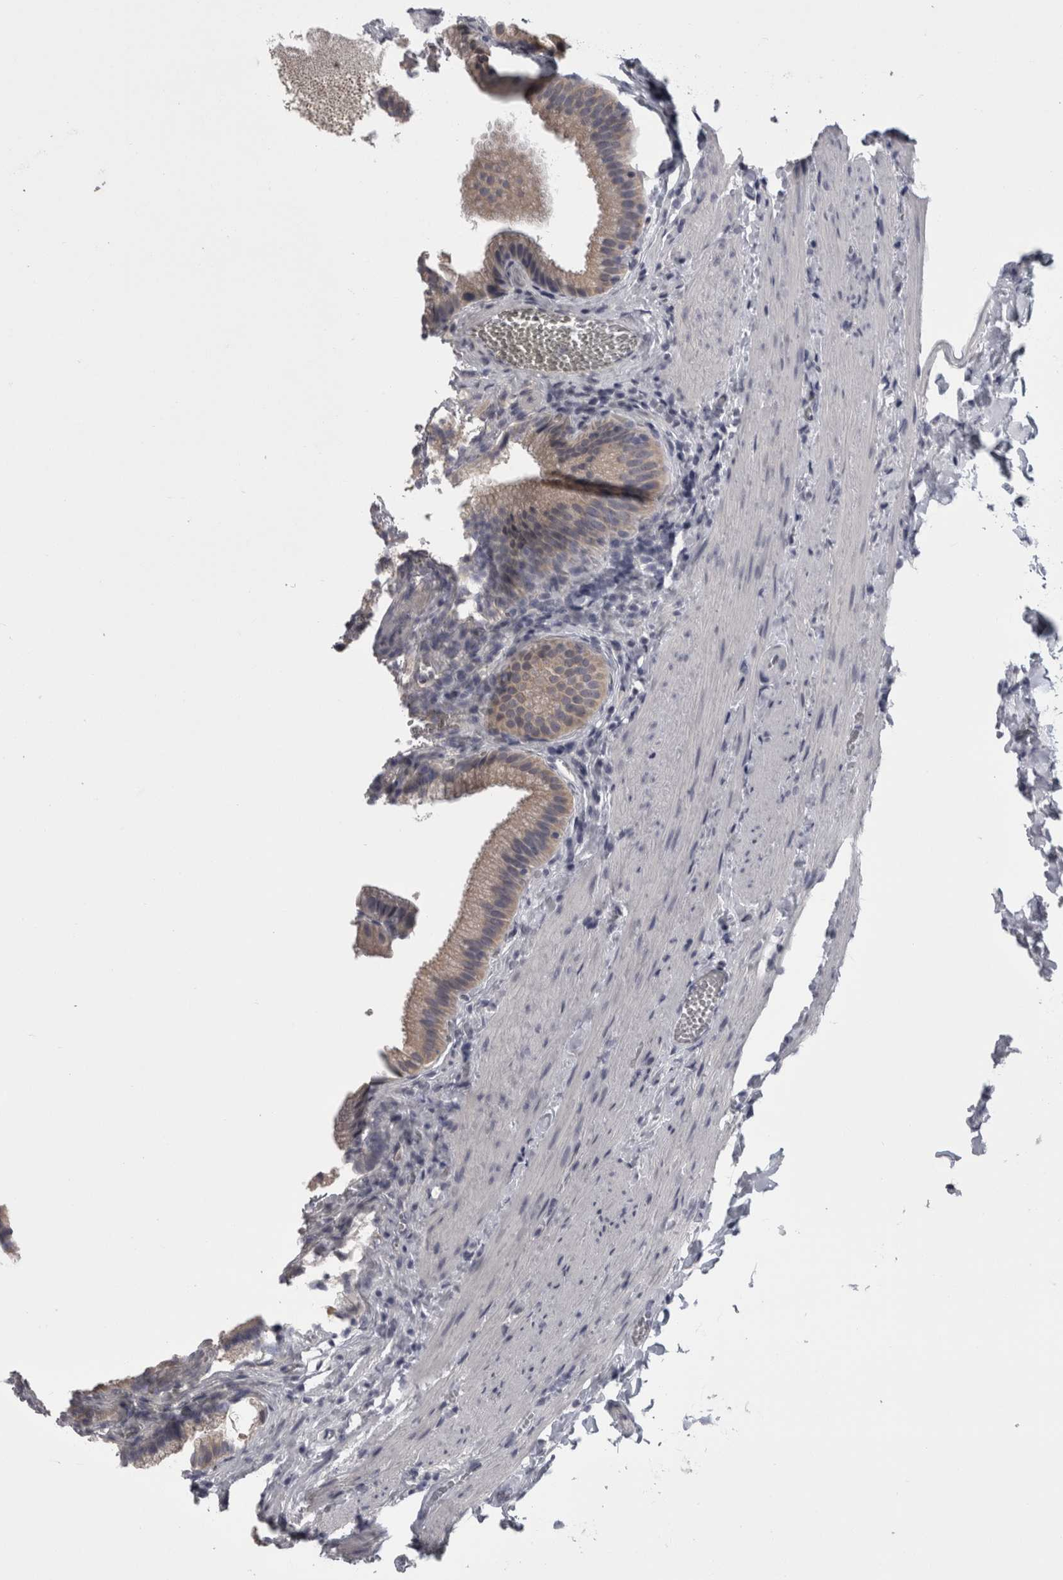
{"staining": {"intensity": "moderate", "quantity": ">75%", "location": "cytoplasmic/membranous"}, "tissue": "gallbladder", "cell_type": "Glandular cells", "image_type": "normal", "snomed": [{"axis": "morphology", "description": "Normal tissue, NOS"}, {"axis": "topography", "description": "Gallbladder"}], "caption": "Glandular cells display moderate cytoplasmic/membranous expression in approximately >75% of cells in normal gallbladder.", "gene": "APRT", "patient": {"sex": "male", "age": 38}}